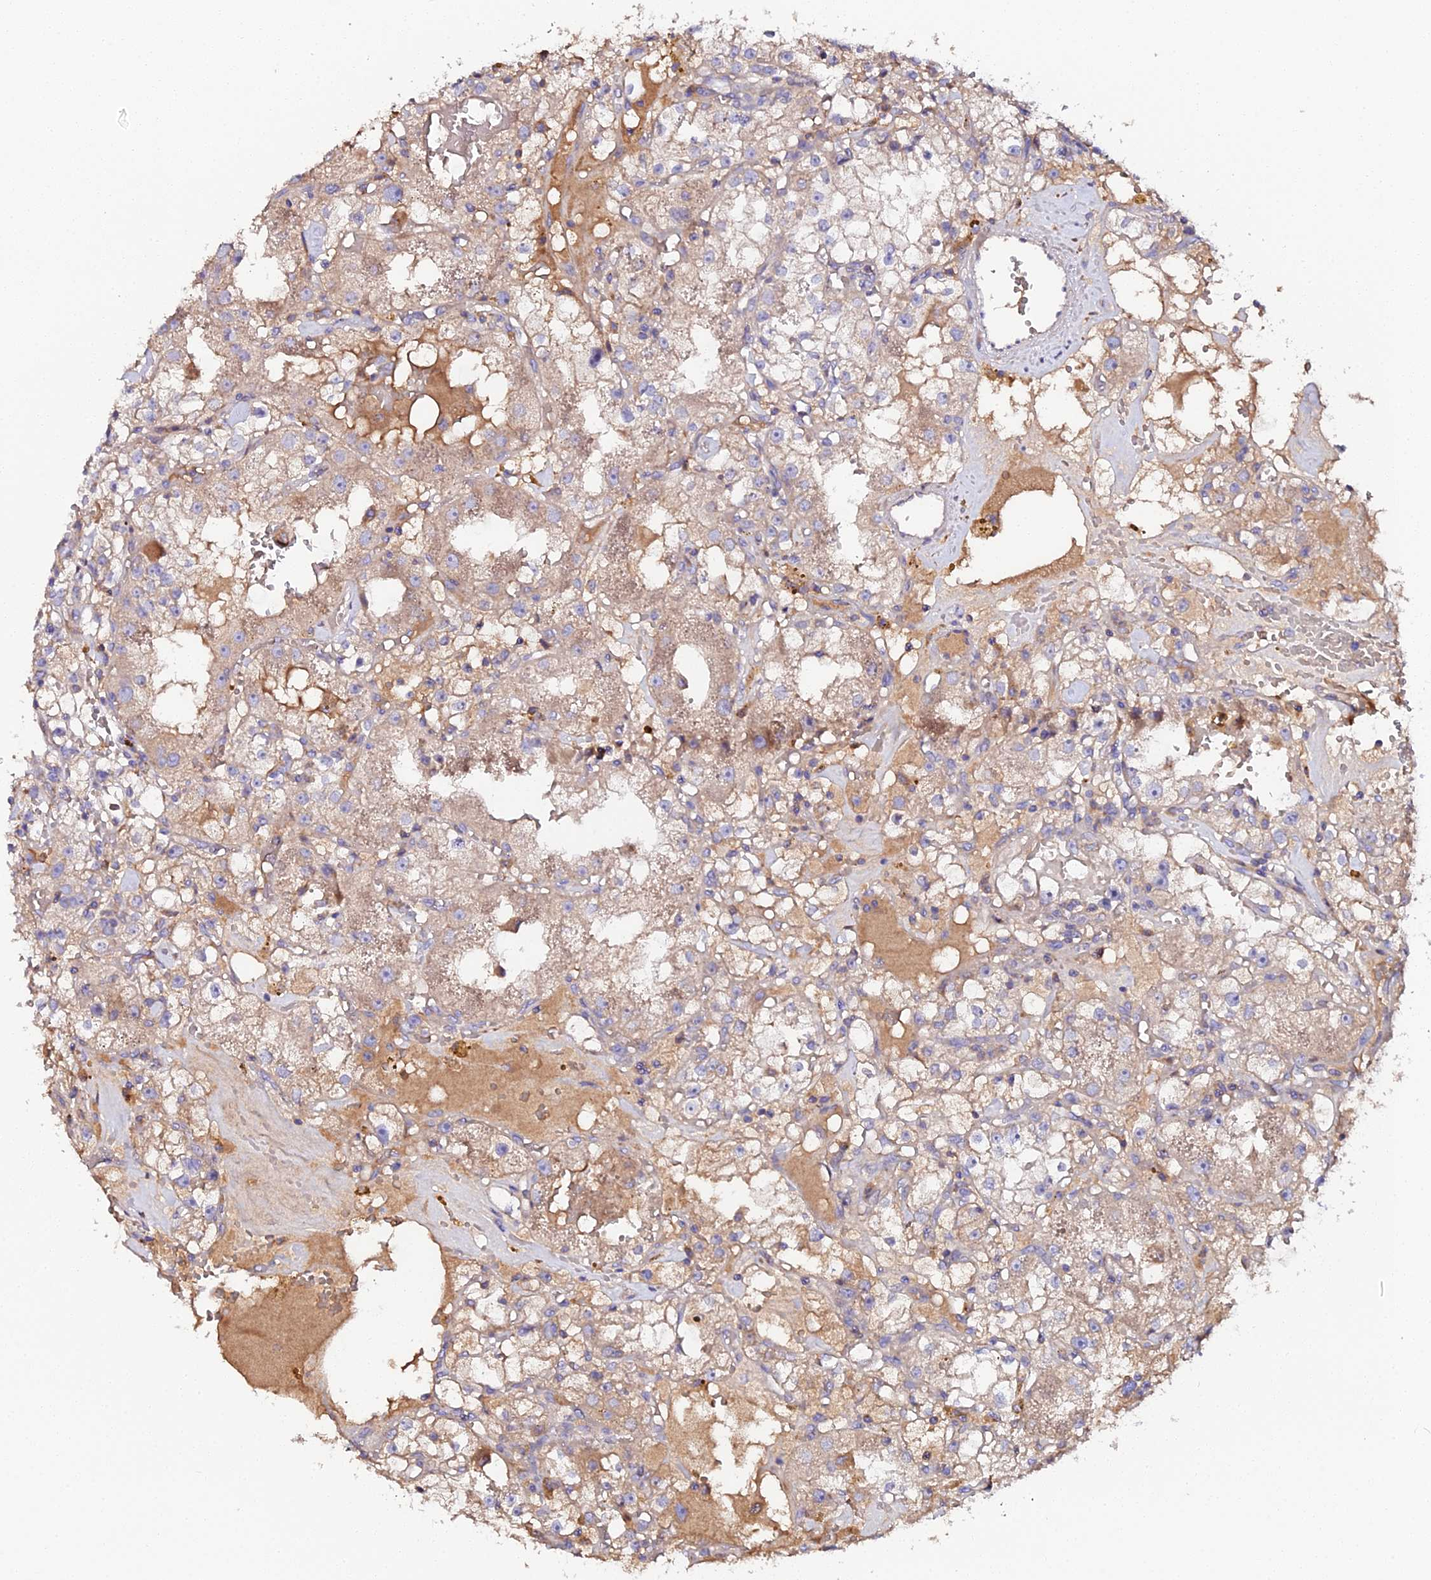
{"staining": {"intensity": "moderate", "quantity": "<25%", "location": "cytoplasmic/membranous"}, "tissue": "renal cancer", "cell_type": "Tumor cells", "image_type": "cancer", "snomed": [{"axis": "morphology", "description": "Adenocarcinoma, NOS"}, {"axis": "topography", "description": "Kidney"}], "caption": "Immunohistochemical staining of human renal cancer displays moderate cytoplasmic/membranous protein staining in about <25% of tumor cells.", "gene": "SCX", "patient": {"sex": "male", "age": 56}}